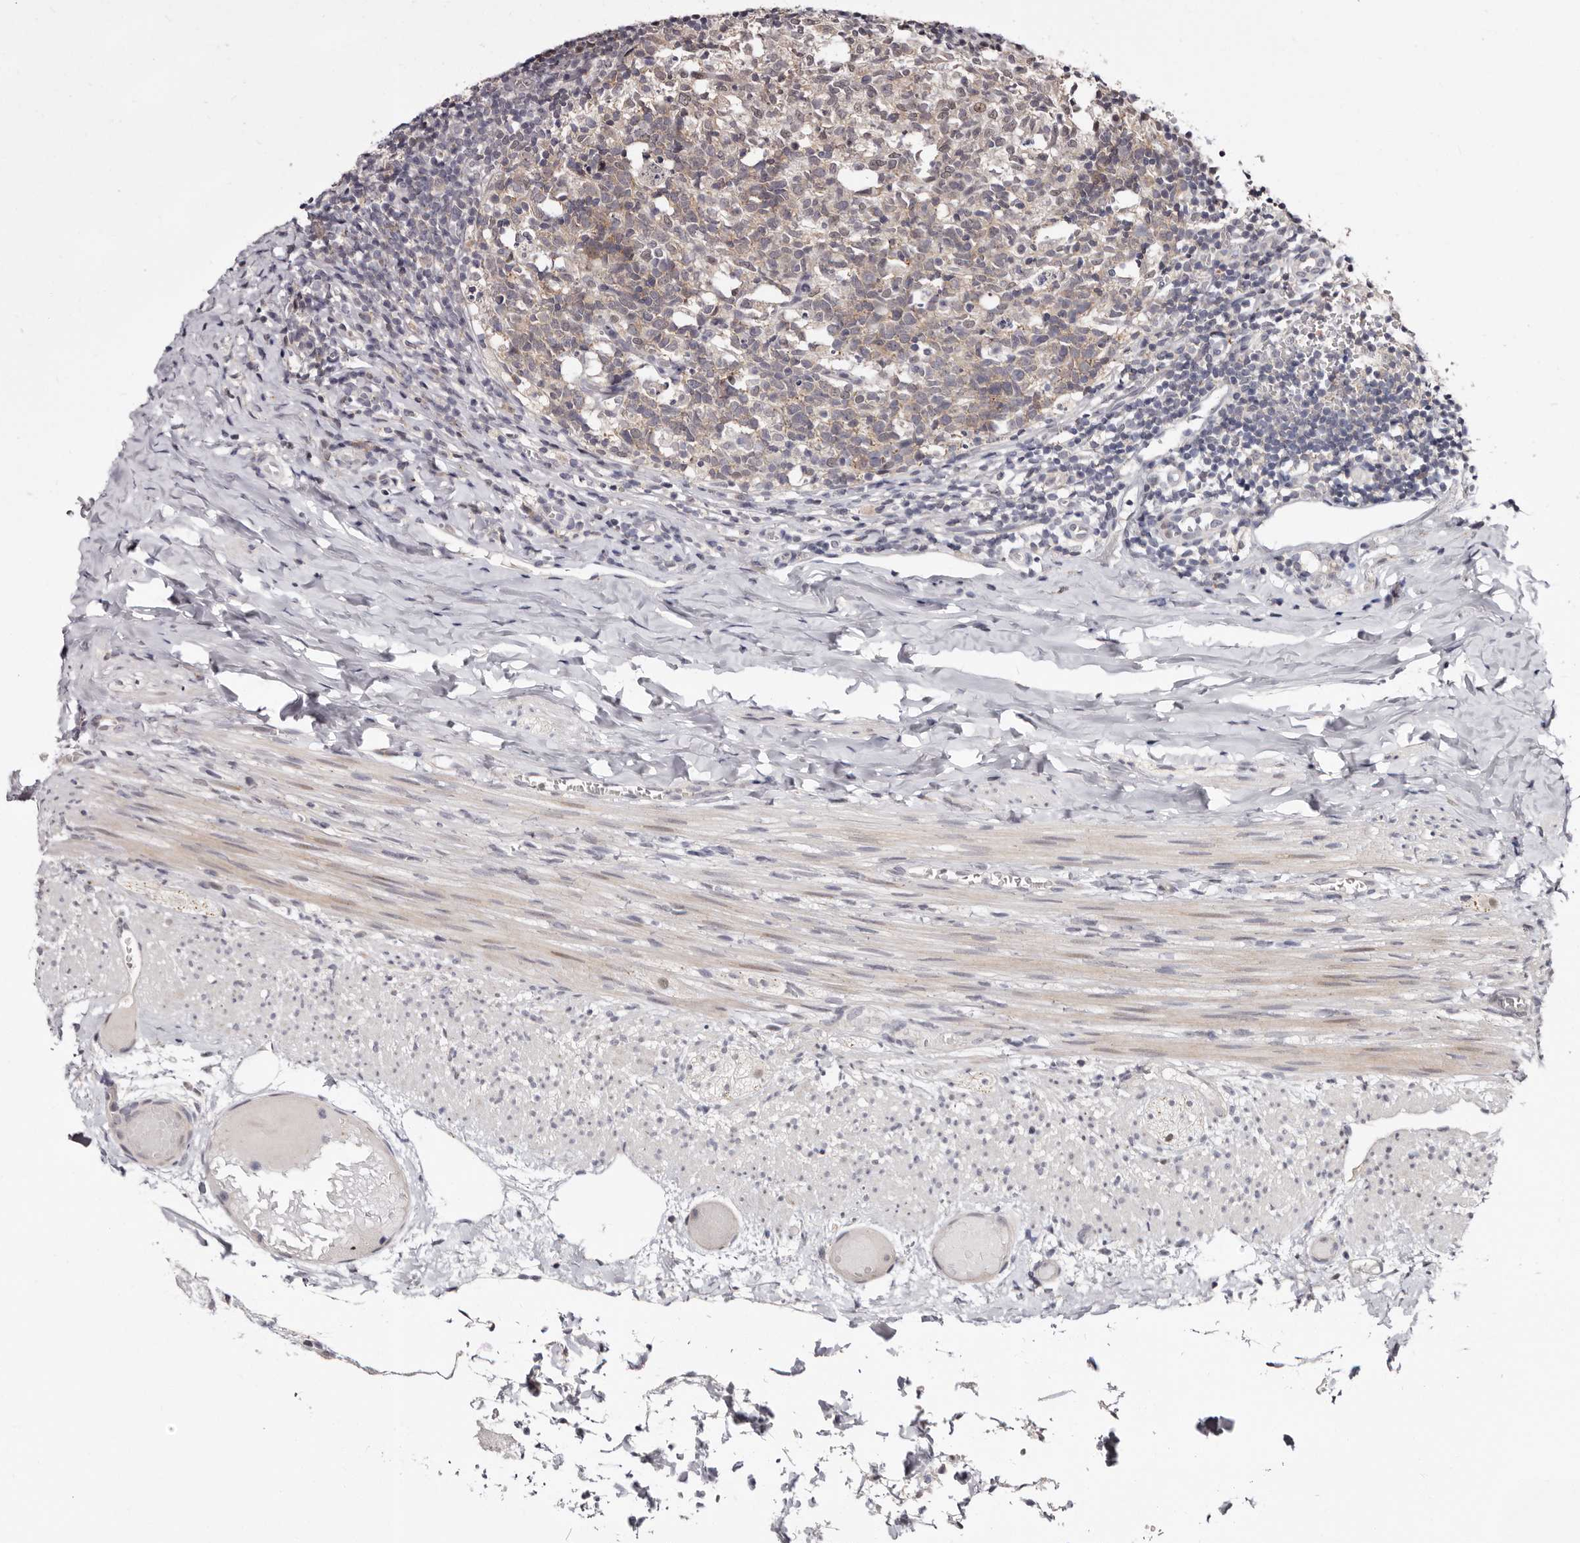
{"staining": {"intensity": "moderate", "quantity": ">75%", "location": "cytoplasmic/membranous"}, "tissue": "appendix", "cell_type": "Glandular cells", "image_type": "normal", "snomed": [{"axis": "morphology", "description": "Normal tissue, NOS"}, {"axis": "topography", "description": "Appendix"}], "caption": "Glandular cells exhibit medium levels of moderate cytoplasmic/membranous staining in approximately >75% of cells in unremarkable appendix. The staining was performed using DAB (3,3'-diaminobenzidine) to visualize the protein expression in brown, while the nuclei were stained in blue with hematoxylin (Magnification: 20x).", "gene": "PHF20L1", "patient": {"sex": "male", "age": 8}}